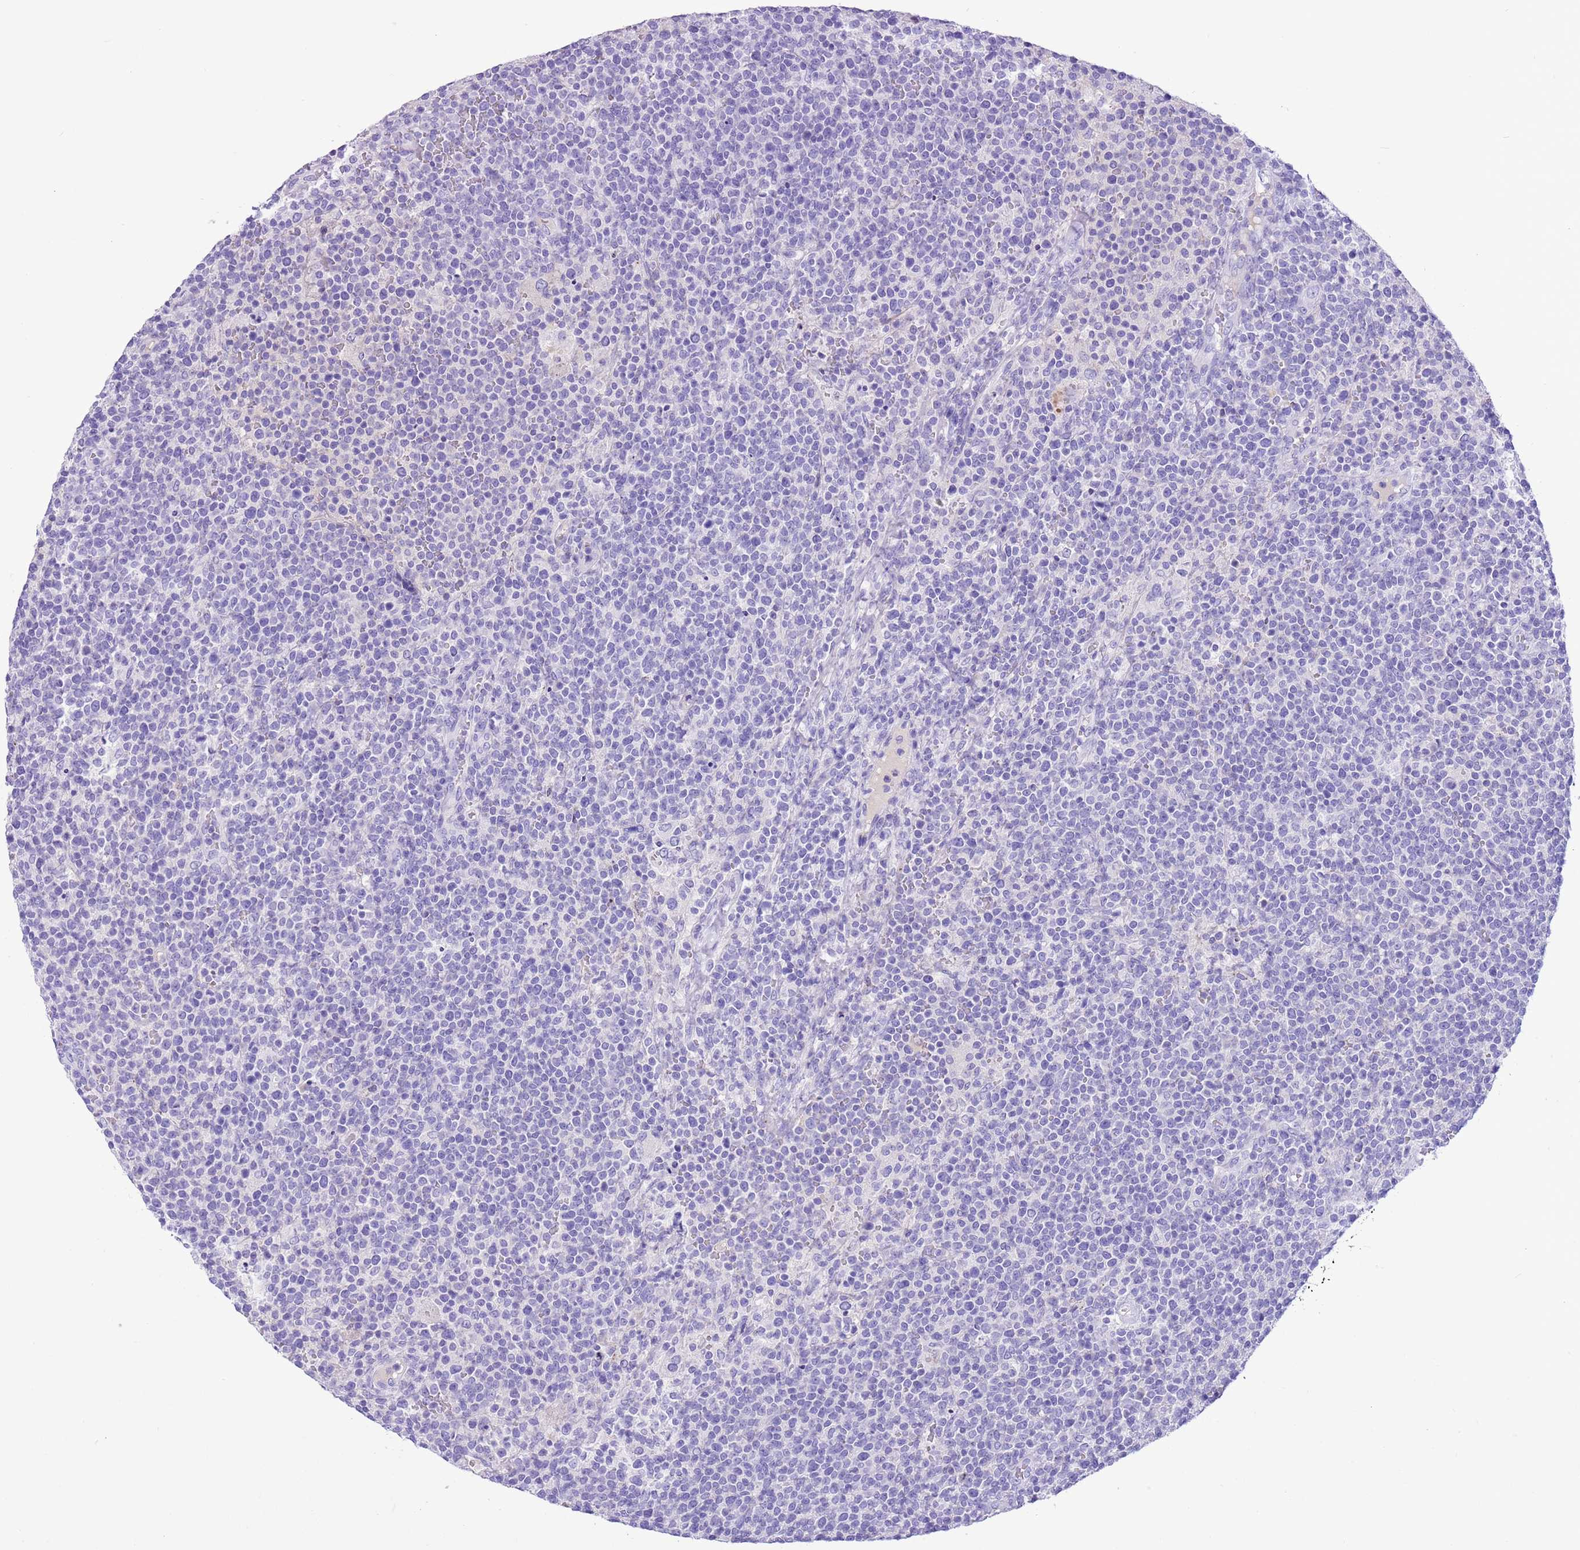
{"staining": {"intensity": "negative", "quantity": "none", "location": "none"}, "tissue": "lymphoma", "cell_type": "Tumor cells", "image_type": "cancer", "snomed": [{"axis": "morphology", "description": "Malignant lymphoma, non-Hodgkin's type, High grade"}, {"axis": "topography", "description": "Lymph node"}], "caption": "Protein analysis of lymphoma exhibits no significant staining in tumor cells.", "gene": "TBC1D10B", "patient": {"sex": "male", "age": 61}}